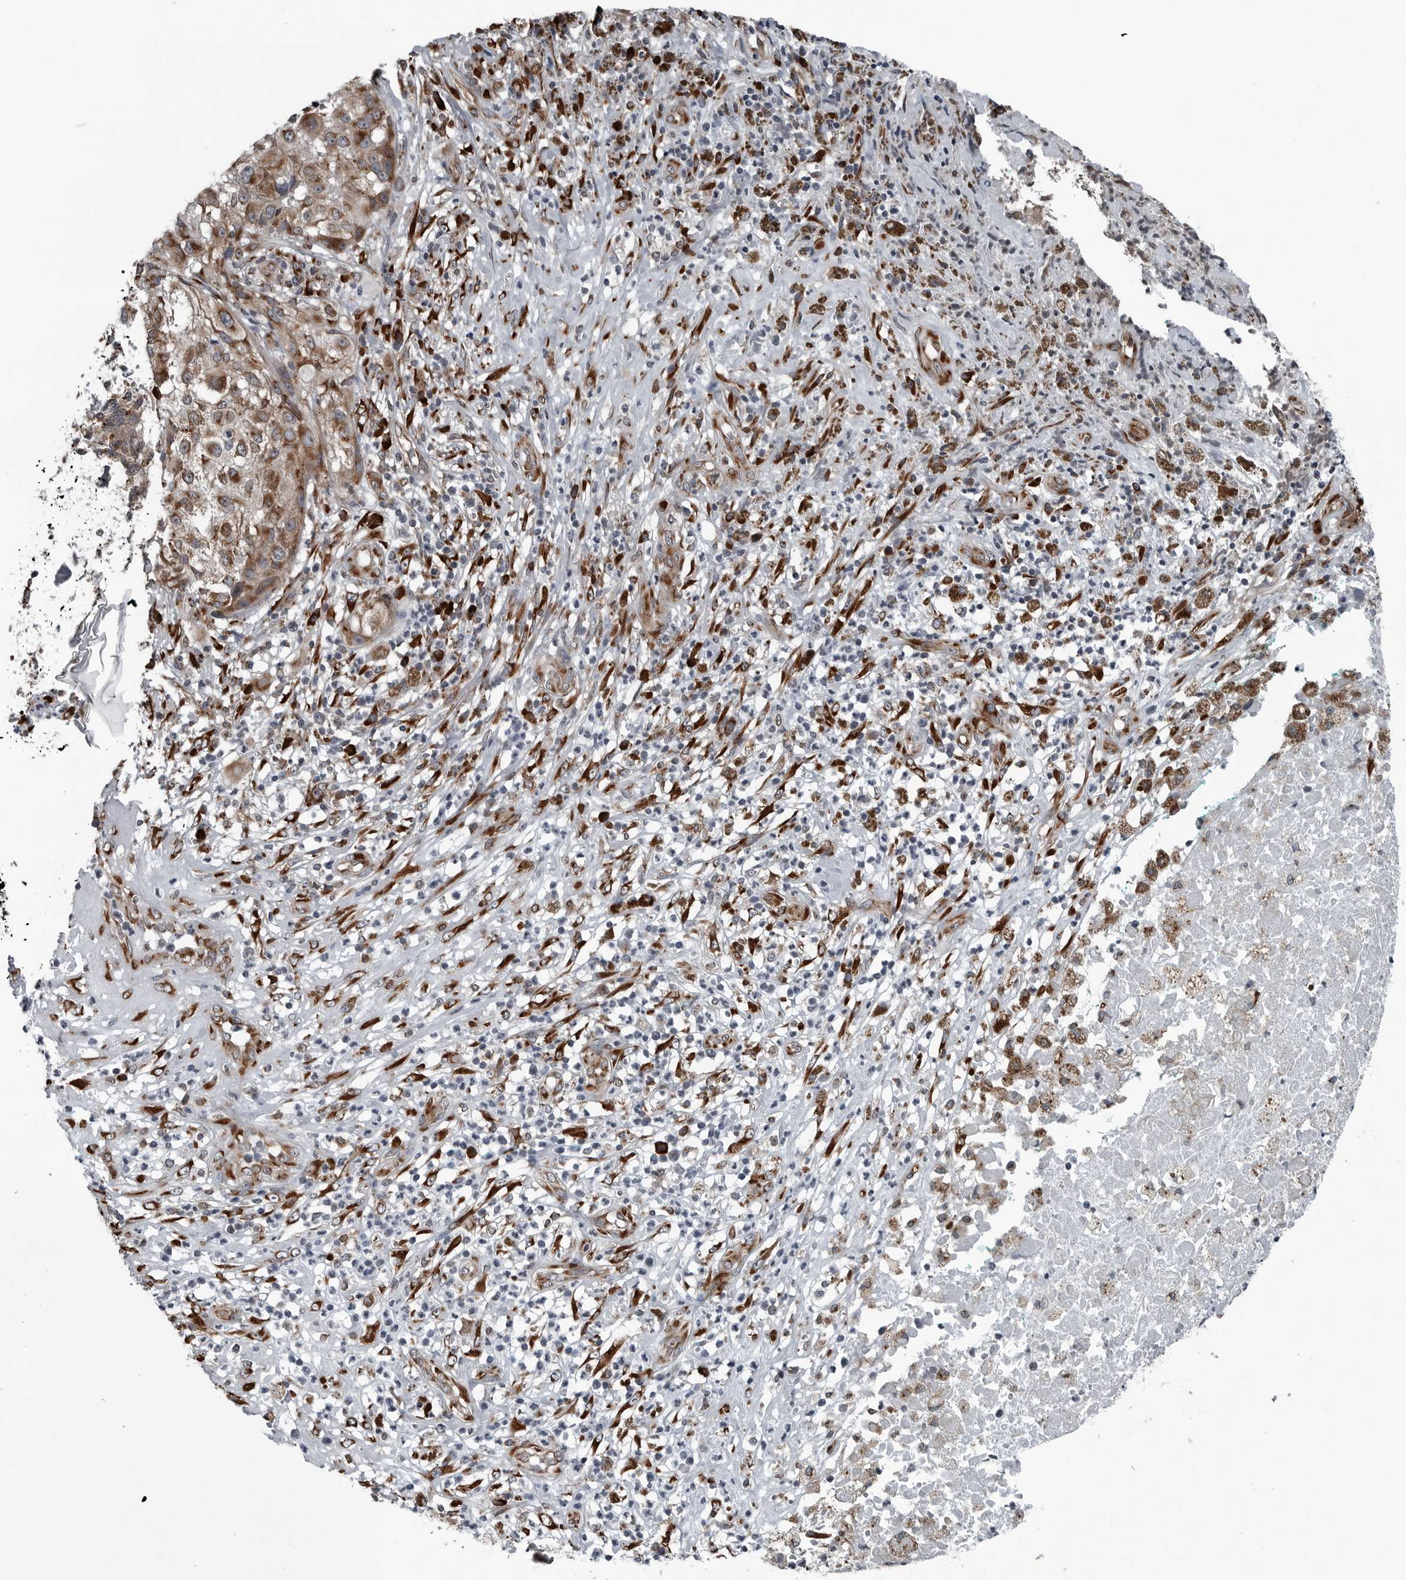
{"staining": {"intensity": "moderate", "quantity": ">75%", "location": "cytoplasmic/membranous"}, "tissue": "melanoma", "cell_type": "Tumor cells", "image_type": "cancer", "snomed": [{"axis": "morphology", "description": "Necrosis, NOS"}, {"axis": "morphology", "description": "Malignant melanoma, NOS"}, {"axis": "topography", "description": "Skin"}], "caption": "Protein positivity by immunohistochemistry displays moderate cytoplasmic/membranous positivity in approximately >75% of tumor cells in malignant melanoma. (Brightfield microscopy of DAB IHC at high magnification).", "gene": "CEP85", "patient": {"sex": "female", "age": 87}}